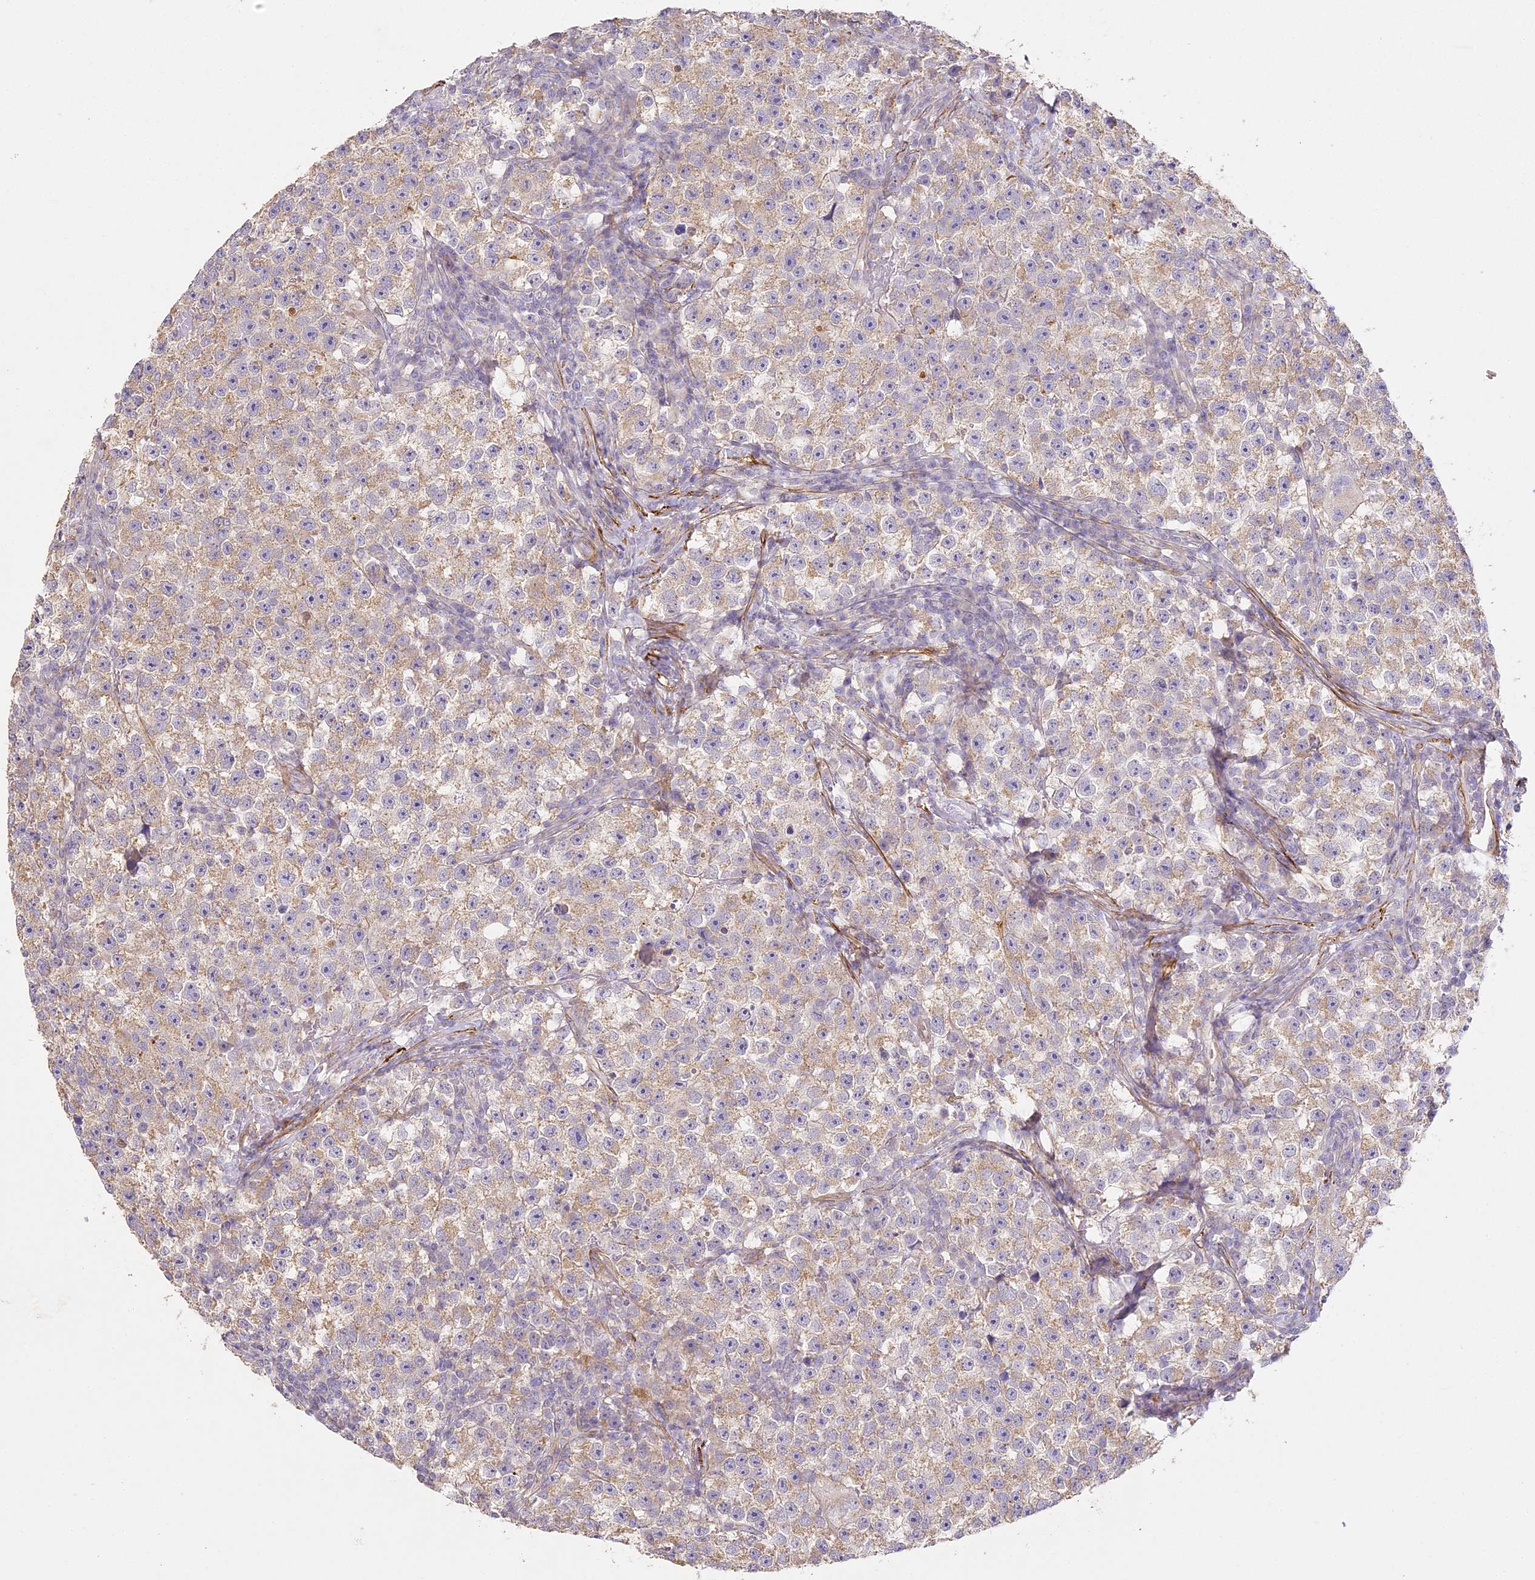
{"staining": {"intensity": "weak", "quantity": ">75%", "location": "cytoplasmic/membranous"}, "tissue": "testis cancer", "cell_type": "Tumor cells", "image_type": "cancer", "snomed": [{"axis": "morphology", "description": "Seminoma, NOS"}, {"axis": "topography", "description": "Testis"}], "caption": "Testis seminoma stained with a protein marker reveals weak staining in tumor cells.", "gene": "MED28", "patient": {"sex": "male", "age": 22}}